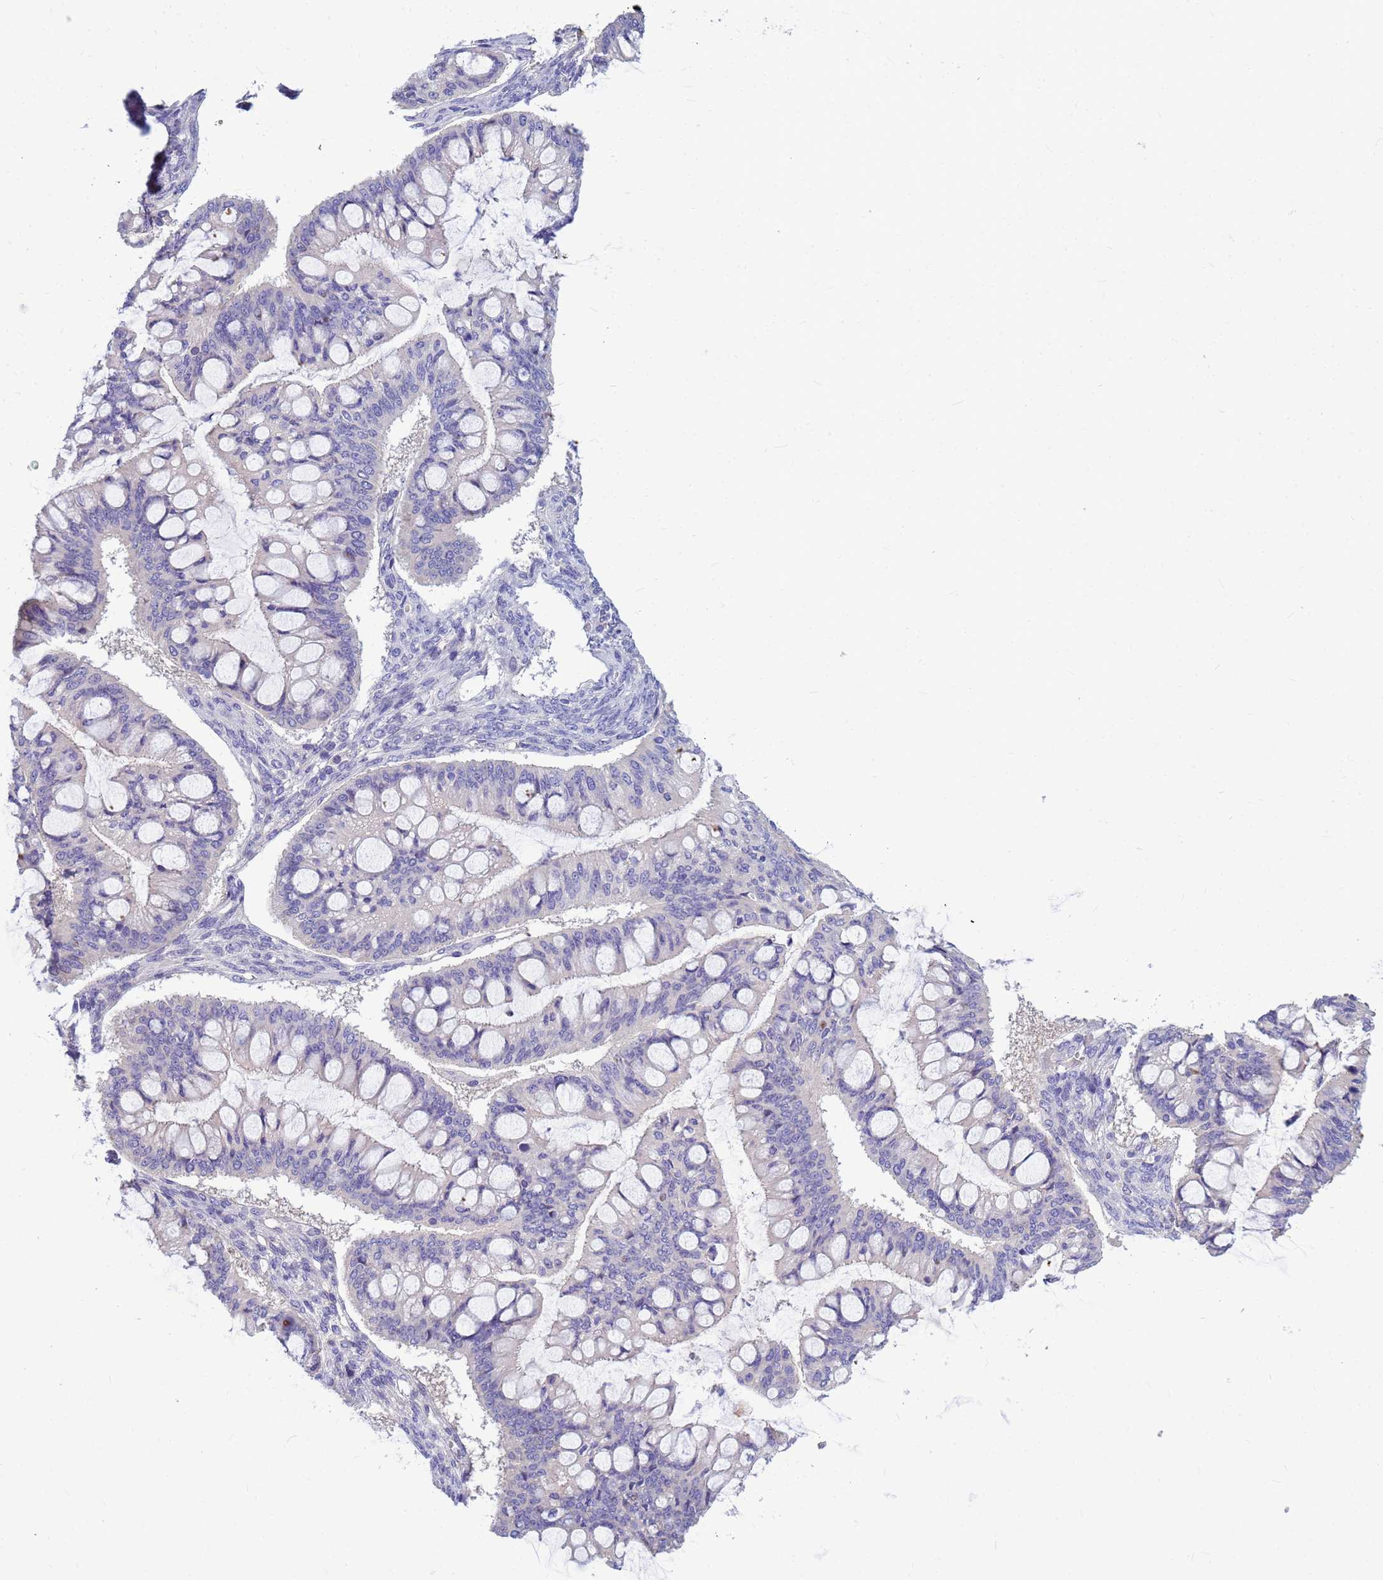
{"staining": {"intensity": "negative", "quantity": "none", "location": "none"}, "tissue": "ovarian cancer", "cell_type": "Tumor cells", "image_type": "cancer", "snomed": [{"axis": "morphology", "description": "Cystadenocarcinoma, mucinous, NOS"}, {"axis": "topography", "description": "Ovary"}], "caption": "Immunohistochemistry (IHC) histopathology image of neoplastic tissue: human ovarian cancer stained with DAB shows no significant protein expression in tumor cells. Brightfield microscopy of IHC stained with DAB (3,3'-diaminobenzidine) (brown) and hematoxylin (blue), captured at high magnification.", "gene": "DPRX", "patient": {"sex": "female", "age": 73}}